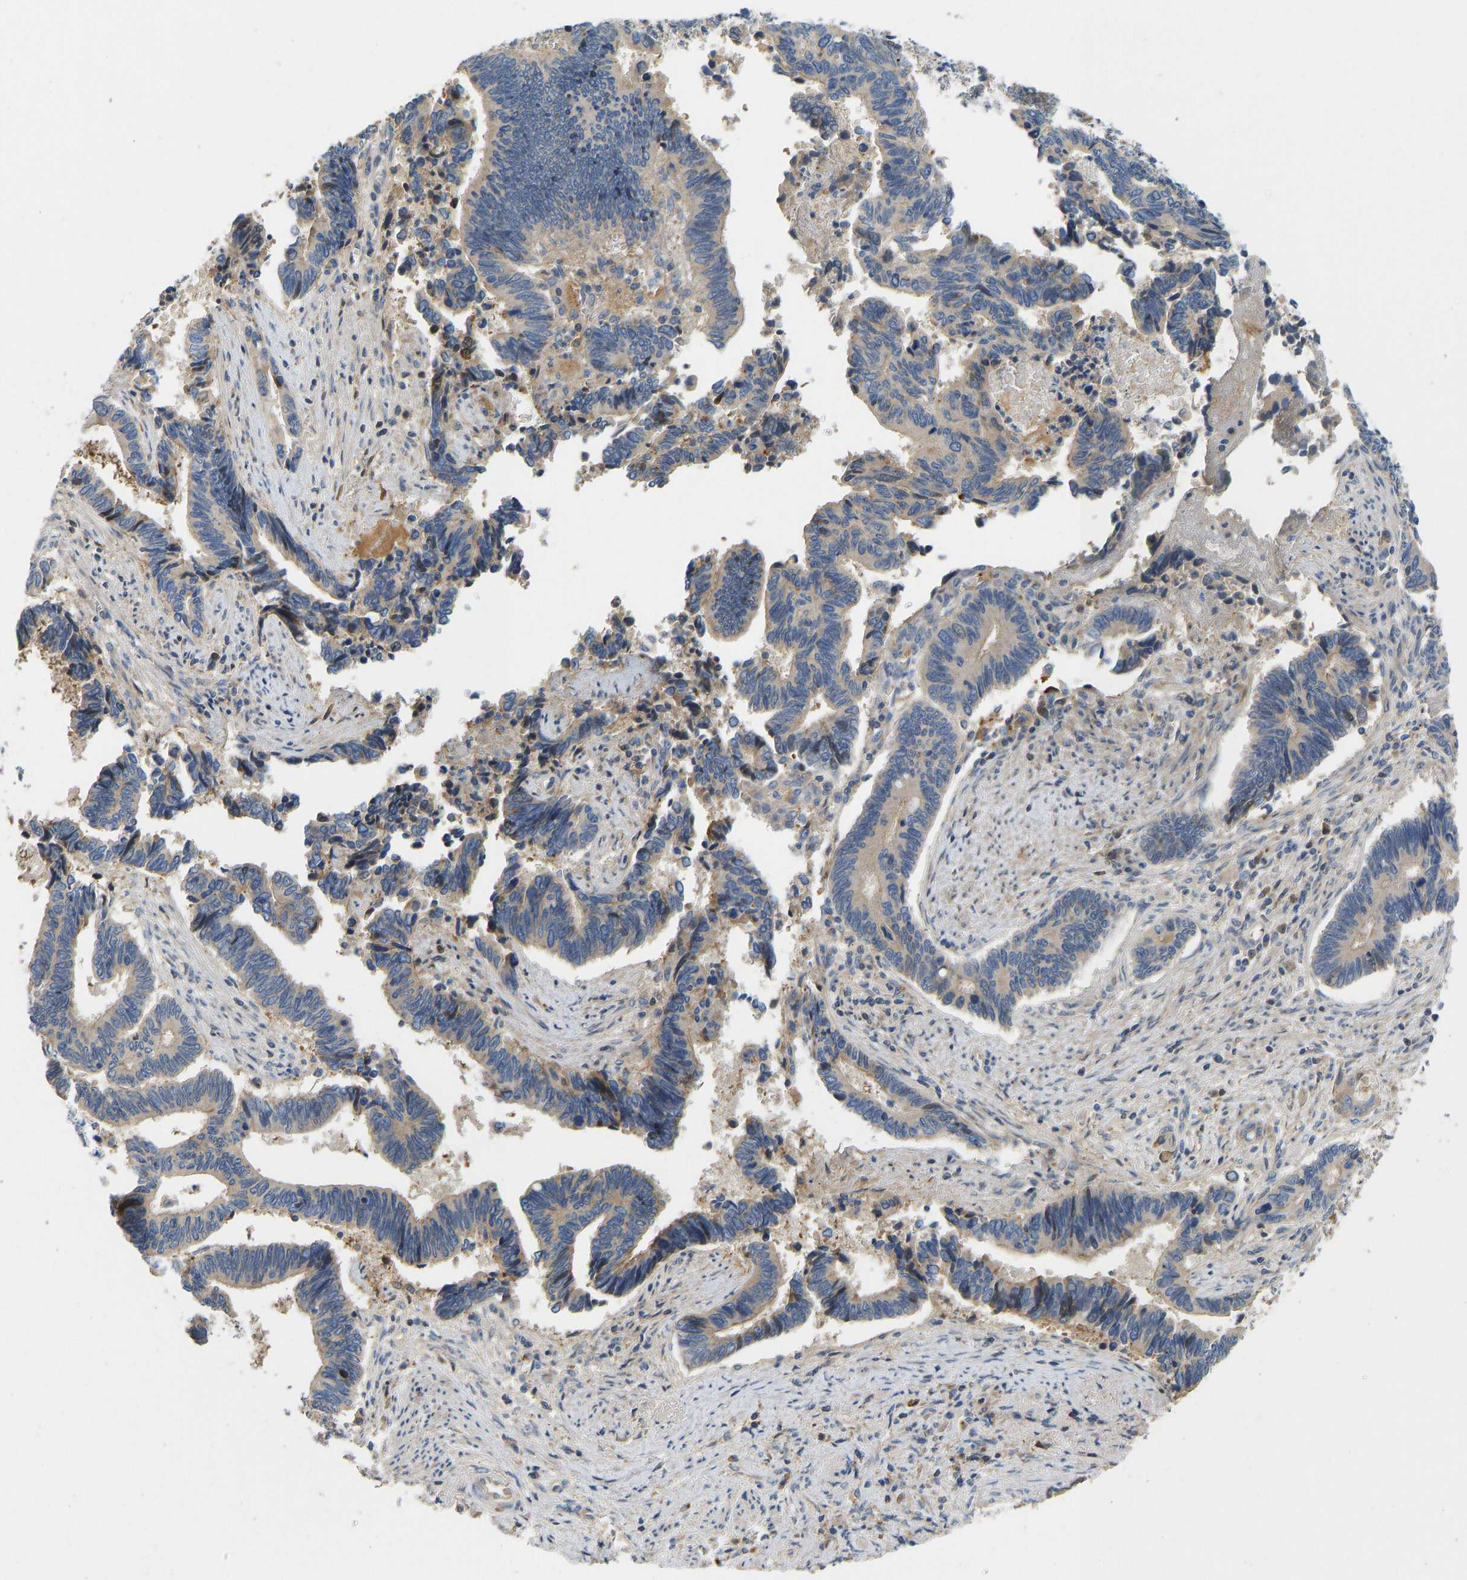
{"staining": {"intensity": "weak", "quantity": "25%-75%", "location": "cytoplasmic/membranous"}, "tissue": "pancreatic cancer", "cell_type": "Tumor cells", "image_type": "cancer", "snomed": [{"axis": "morphology", "description": "Adenocarcinoma, NOS"}, {"axis": "topography", "description": "Pancreas"}], "caption": "Pancreatic cancer stained with IHC reveals weak cytoplasmic/membranous staining in about 25%-75% of tumor cells.", "gene": "VCPKMT", "patient": {"sex": "female", "age": 70}}